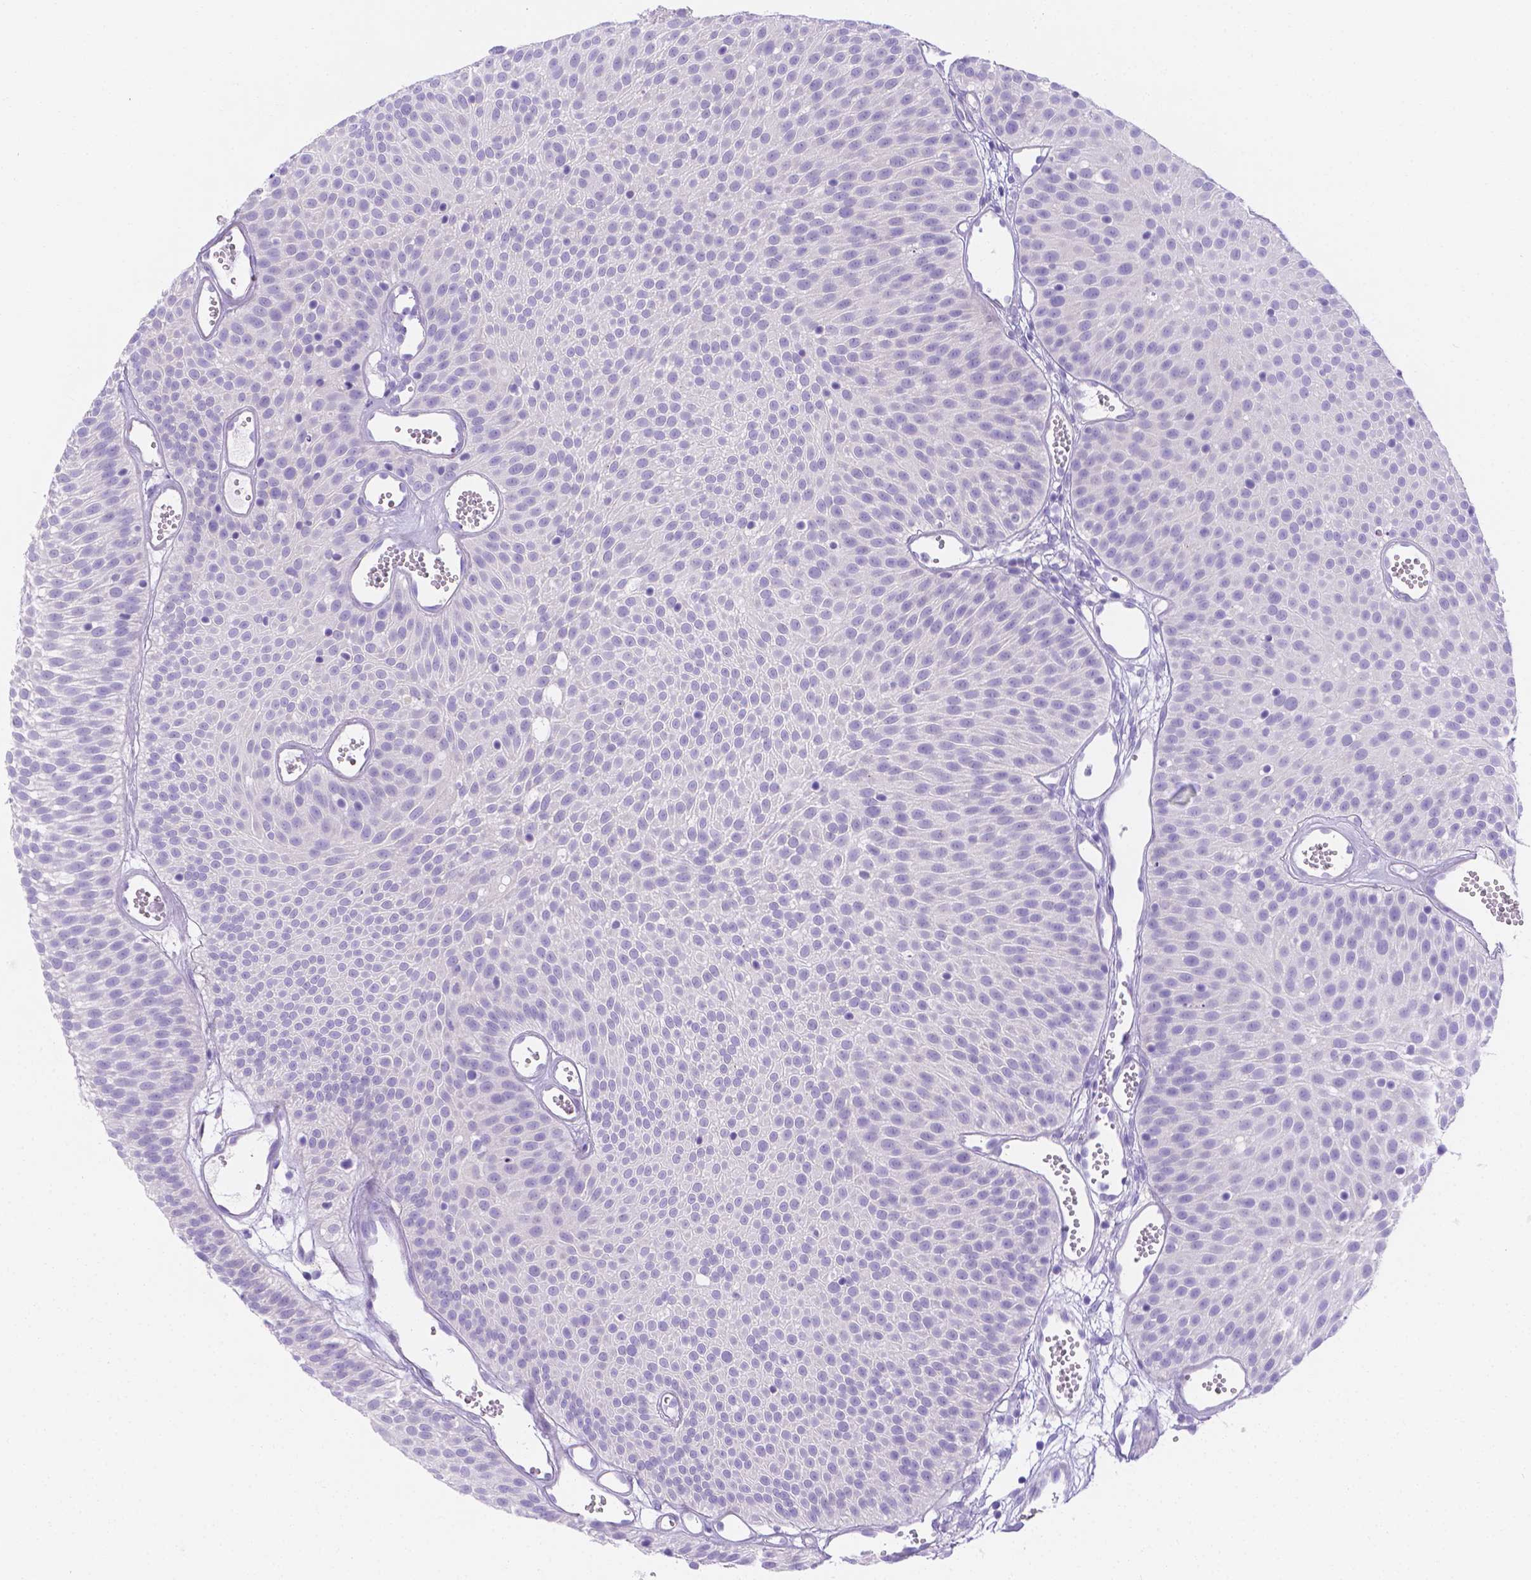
{"staining": {"intensity": "negative", "quantity": "none", "location": "none"}, "tissue": "urothelial cancer", "cell_type": "Tumor cells", "image_type": "cancer", "snomed": [{"axis": "morphology", "description": "Urothelial carcinoma, Low grade"}, {"axis": "topography", "description": "Urinary bladder"}], "caption": "Immunohistochemical staining of human urothelial cancer demonstrates no significant staining in tumor cells.", "gene": "MLN", "patient": {"sex": "male", "age": 52}}